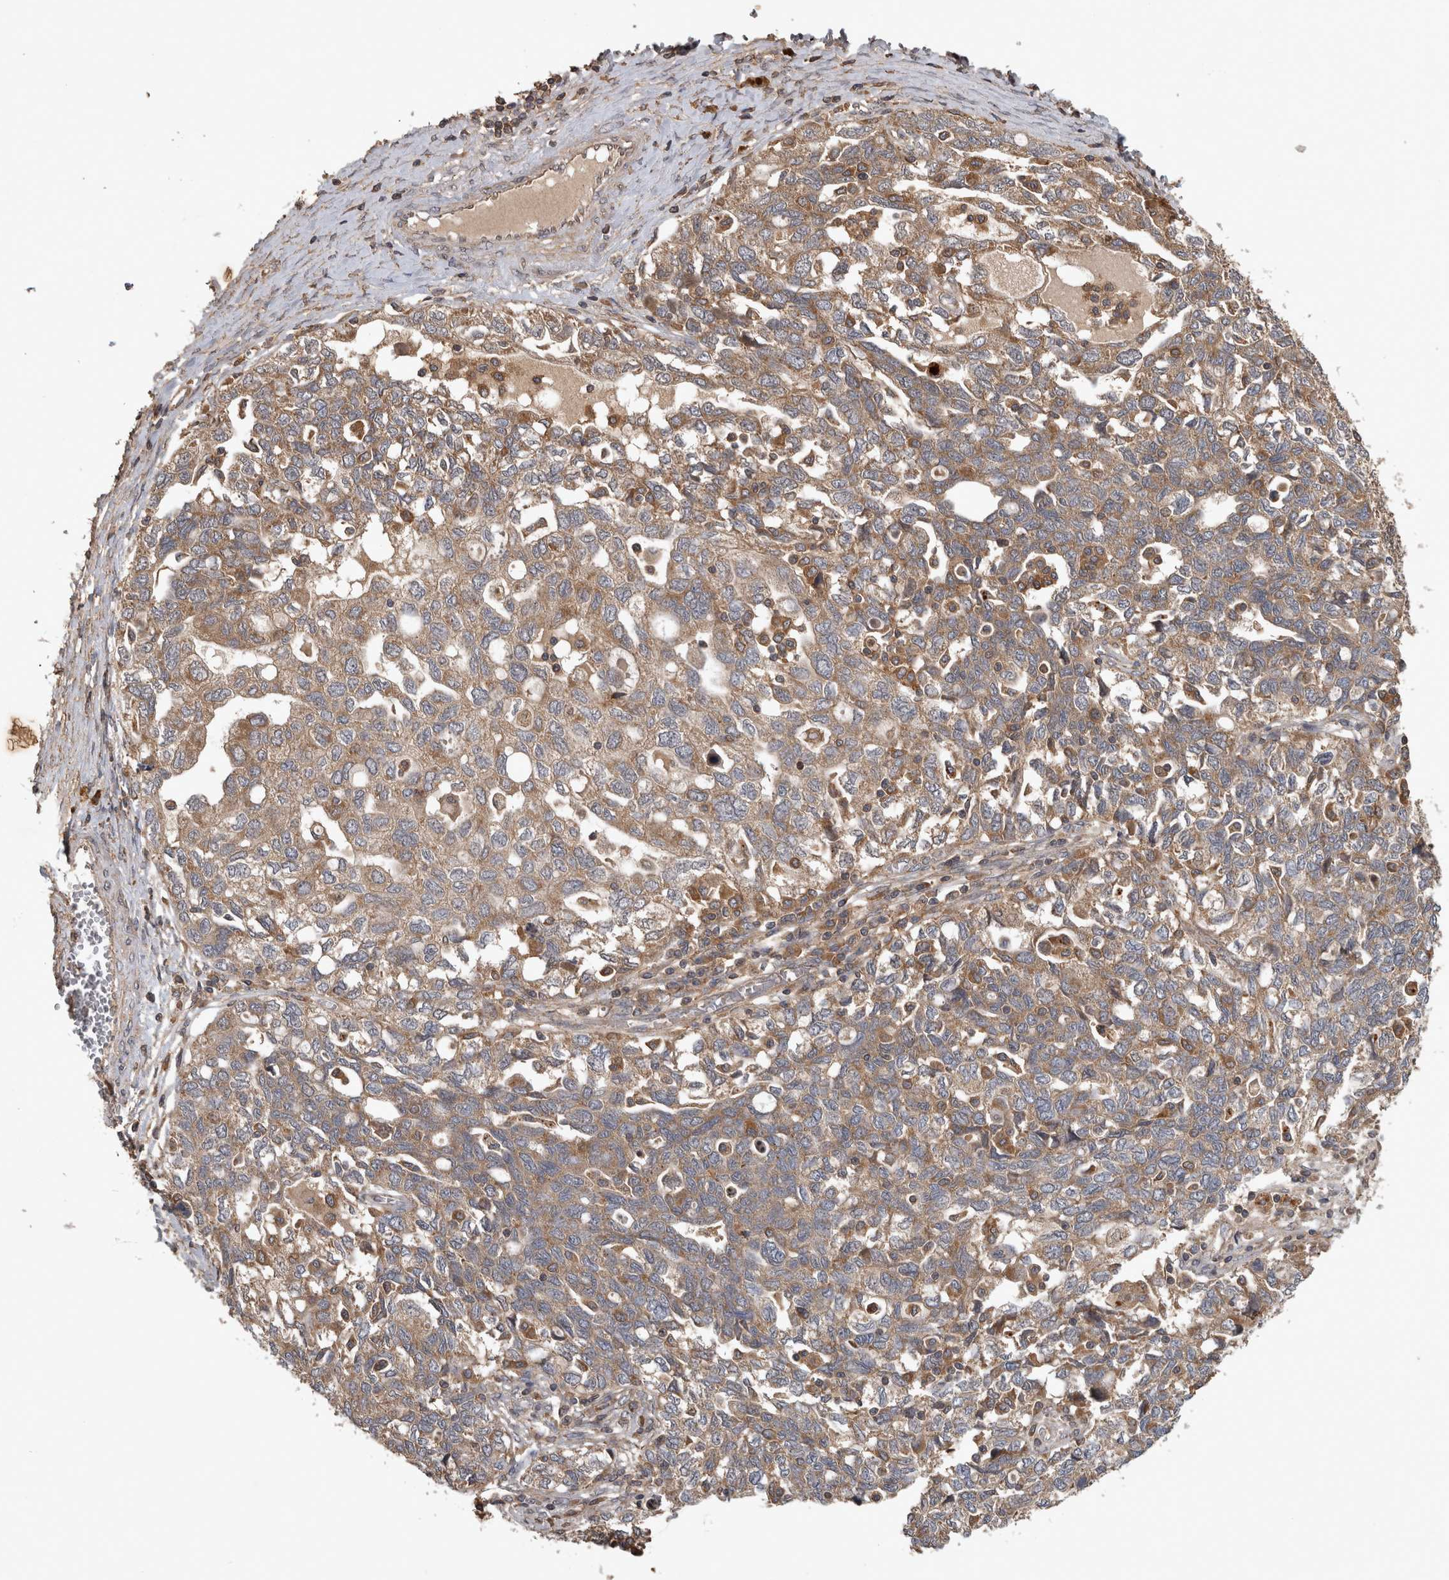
{"staining": {"intensity": "moderate", "quantity": ">75%", "location": "cytoplasmic/membranous"}, "tissue": "ovarian cancer", "cell_type": "Tumor cells", "image_type": "cancer", "snomed": [{"axis": "morphology", "description": "Carcinoma, NOS"}, {"axis": "morphology", "description": "Cystadenocarcinoma, serous, NOS"}, {"axis": "topography", "description": "Ovary"}], "caption": "DAB immunohistochemical staining of carcinoma (ovarian) exhibits moderate cytoplasmic/membranous protein staining in about >75% of tumor cells.", "gene": "TRMT61B", "patient": {"sex": "female", "age": 69}}